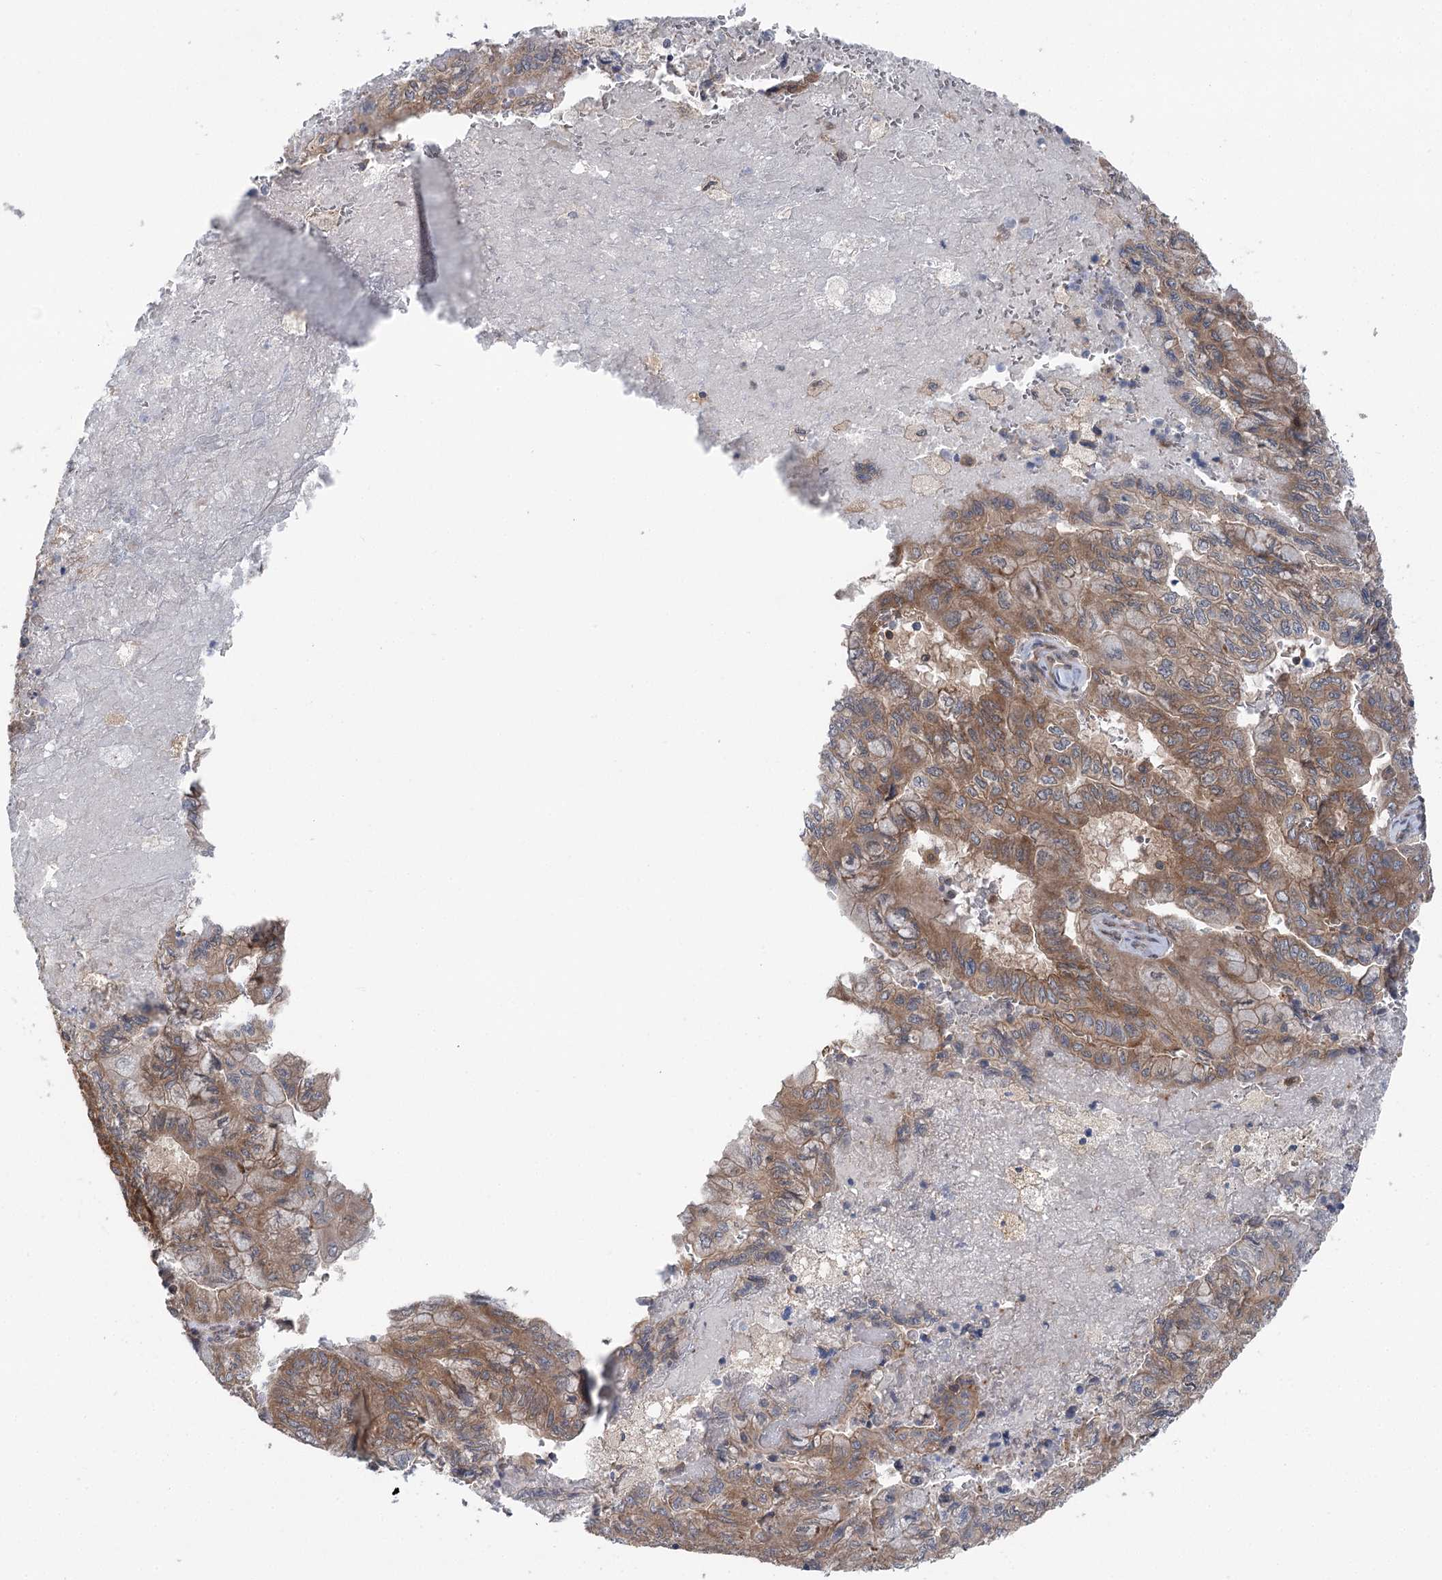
{"staining": {"intensity": "moderate", "quantity": ">75%", "location": "cytoplasmic/membranous"}, "tissue": "pancreatic cancer", "cell_type": "Tumor cells", "image_type": "cancer", "snomed": [{"axis": "morphology", "description": "Adenocarcinoma, NOS"}, {"axis": "topography", "description": "Pancreas"}], "caption": "Tumor cells display medium levels of moderate cytoplasmic/membranous staining in approximately >75% of cells in adenocarcinoma (pancreatic).", "gene": "PPP1R21", "patient": {"sex": "male", "age": 51}}